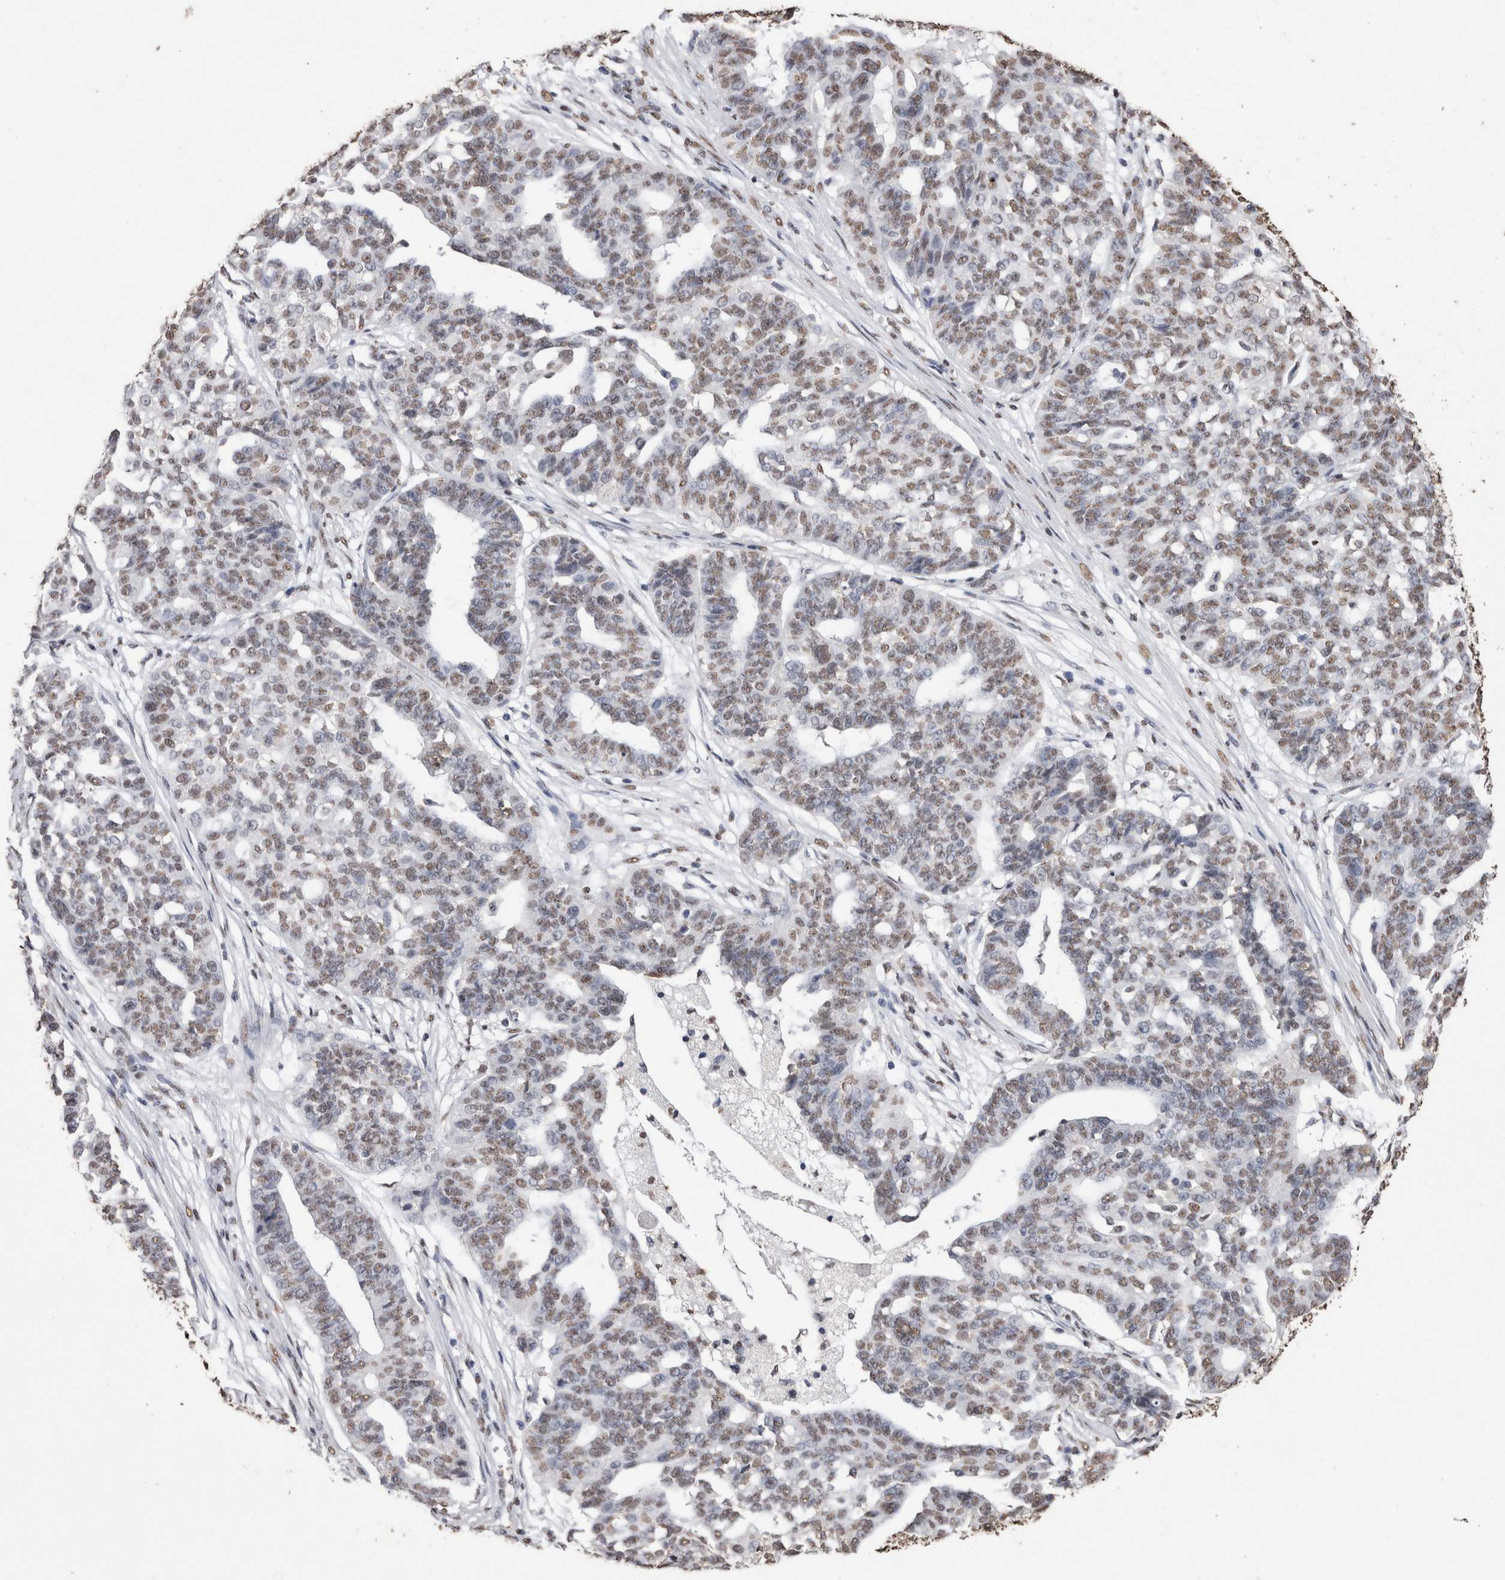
{"staining": {"intensity": "moderate", "quantity": "25%-75%", "location": "nuclear"}, "tissue": "ovarian cancer", "cell_type": "Tumor cells", "image_type": "cancer", "snomed": [{"axis": "morphology", "description": "Cystadenocarcinoma, serous, NOS"}, {"axis": "topography", "description": "Ovary"}], "caption": "Immunohistochemical staining of human ovarian serous cystadenocarcinoma displays medium levels of moderate nuclear positivity in about 25%-75% of tumor cells.", "gene": "NTHL1", "patient": {"sex": "female", "age": 59}}